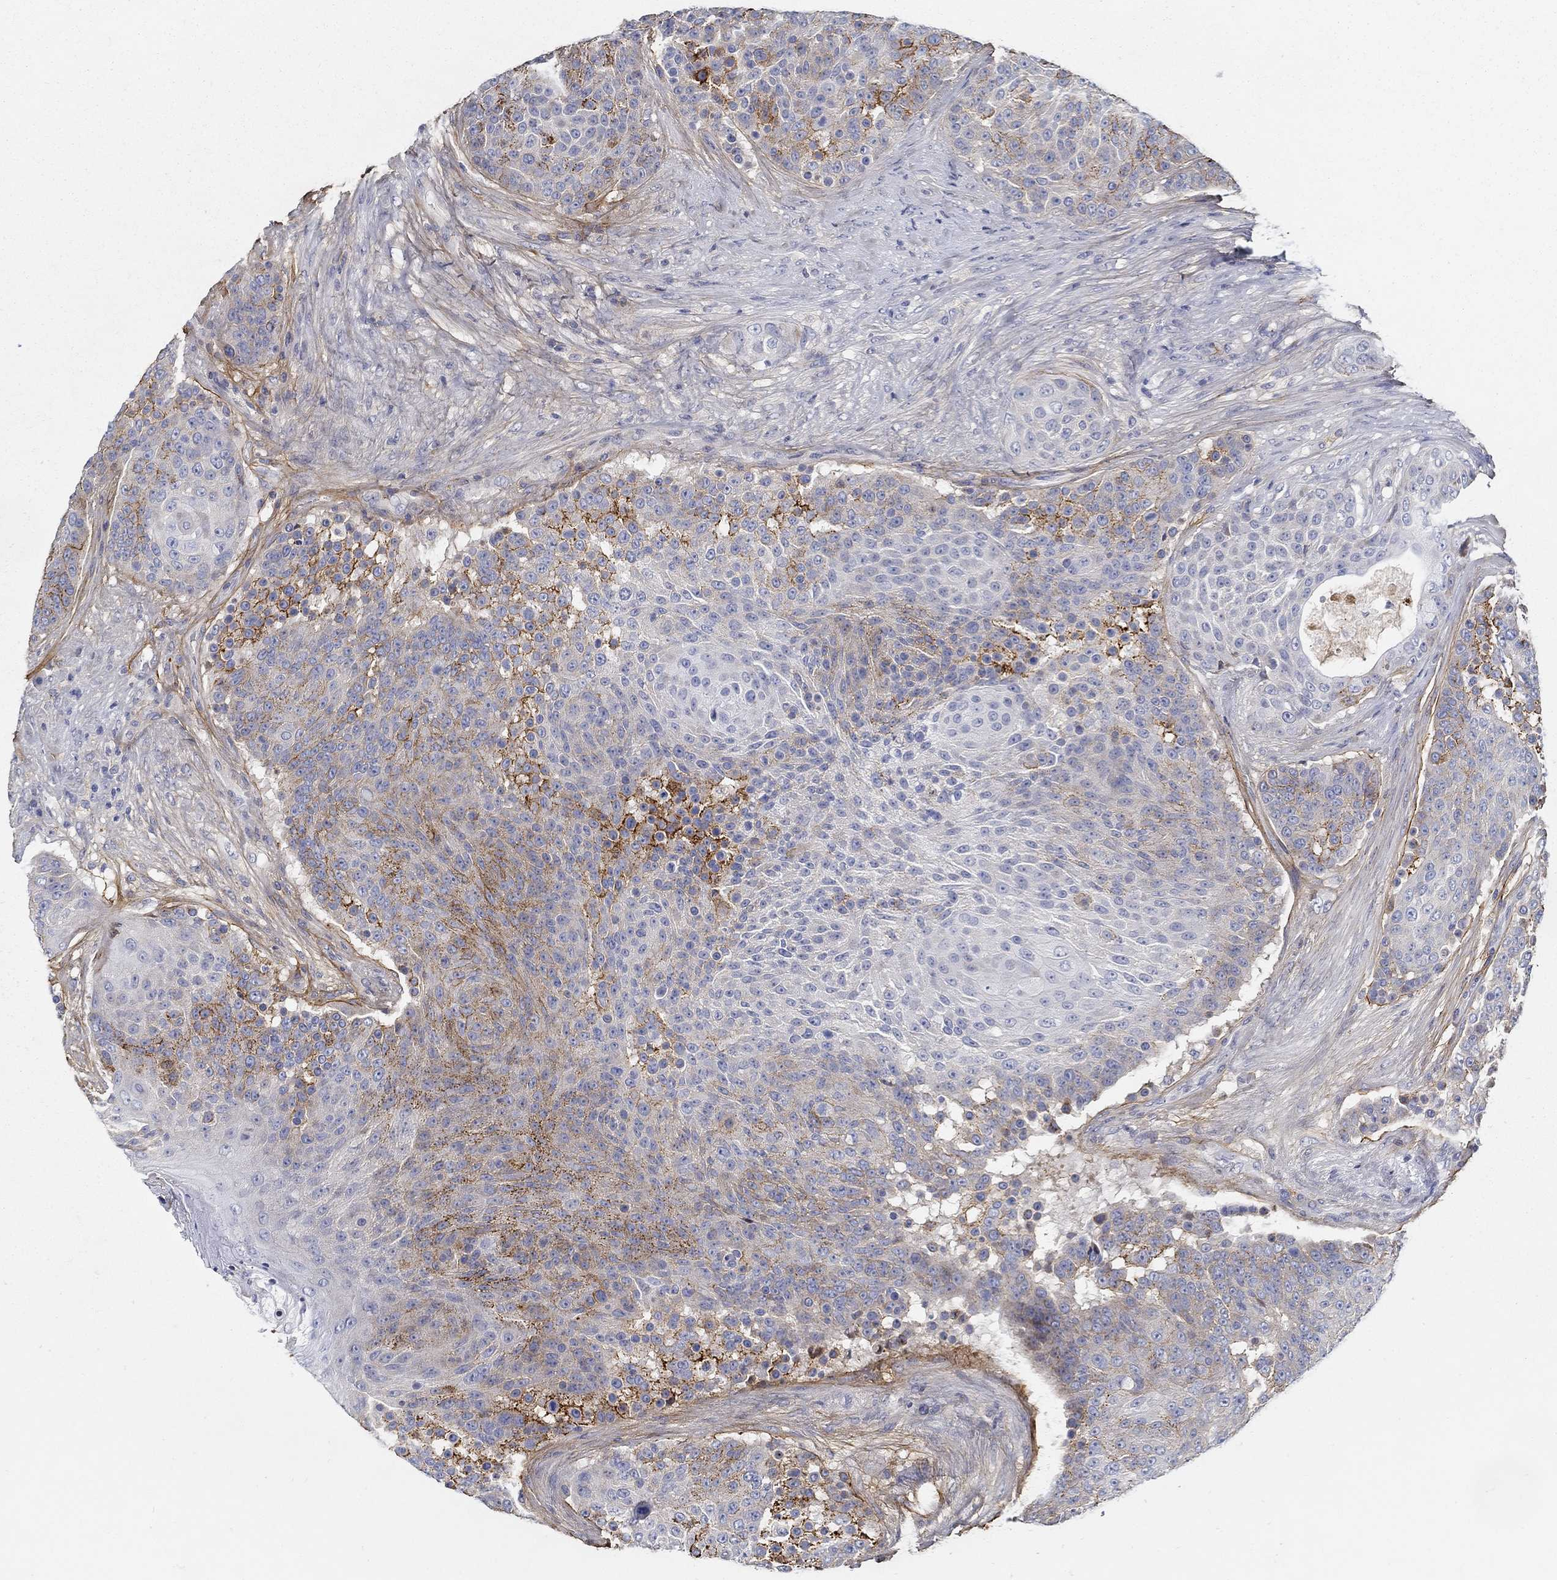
{"staining": {"intensity": "strong", "quantity": "25%-75%", "location": "cytoplasmic/membranous"}, "tissue": "urothelial cancer", "cell_type": "Tumor cells", "image_type": "cancer", "snomed": [{"axis": "morphology", "description": "Urothelial carcinoma, High grade"}, {"axis": "topography", "description": "Urinary bladder"}], "caption": "High-grade urothelial carcinoma was stained to show a protein in brown. There is high levels of strong cytoplasmic/membranous expression in about 25%-75% of tumor cells. (Brightfield microscopy of DAB IHC at high magnification).", "gene": "TGFBI", "patient": {"sex": "female", "age": 63}}